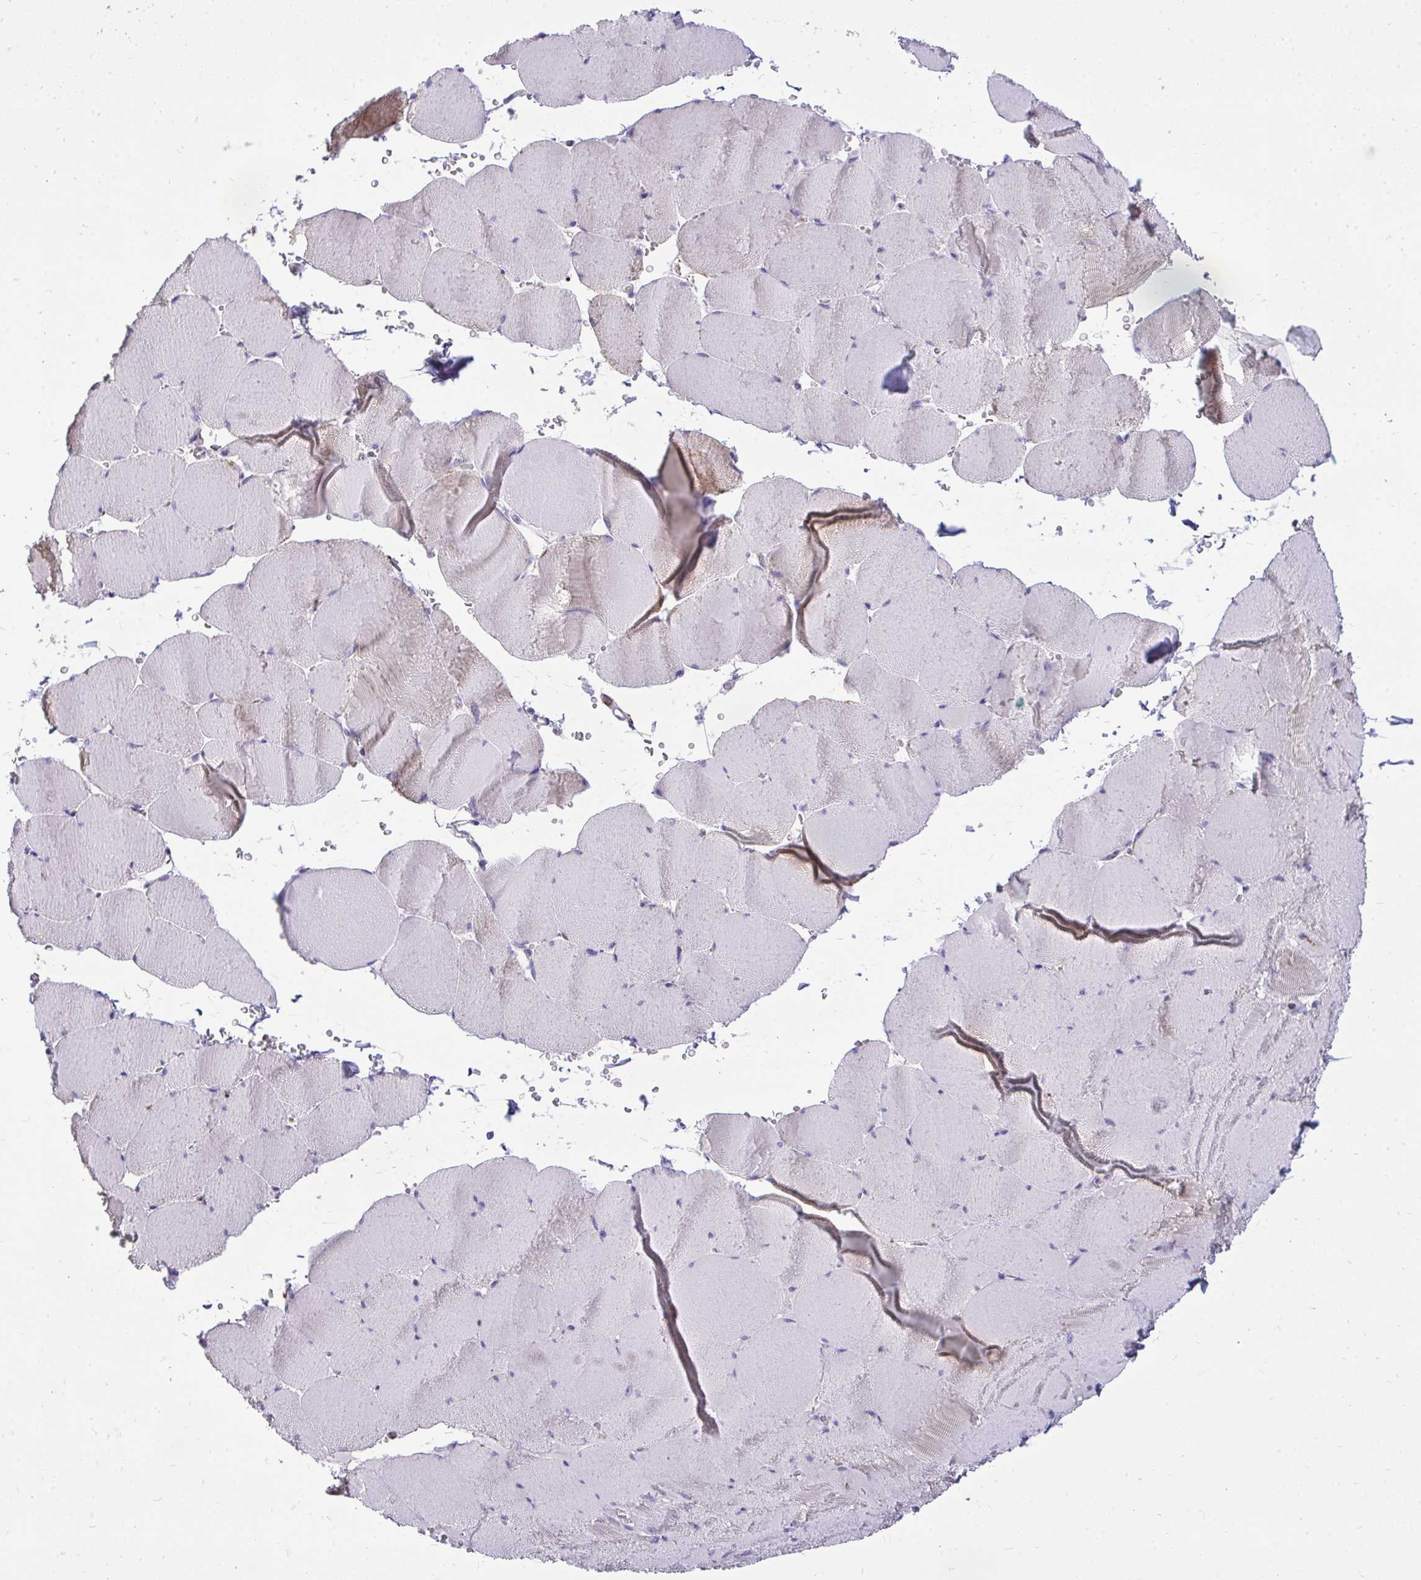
{"staining": {"intensity": "negative", "quantity": "none", "location": "none"}, "tissue": "skeletal muscle", "cell_type": "Myocytes", "image_type": "normal", "snomed": [{"axis": "morphology", "description": "Normal tissue, NOS"}, {"axis": "topography", "description": "Skeletal muscle"}, {"axis": "topography", "description": "Head-Neck"}], "caption": "This is a micrograph of immunohistochemistry (IHC) staining of unremarkable skeletal muscle, which shows no positivity in myocytes.", "gene": "SPTBN2", "patient": {"sex": "male", "age": 66}}